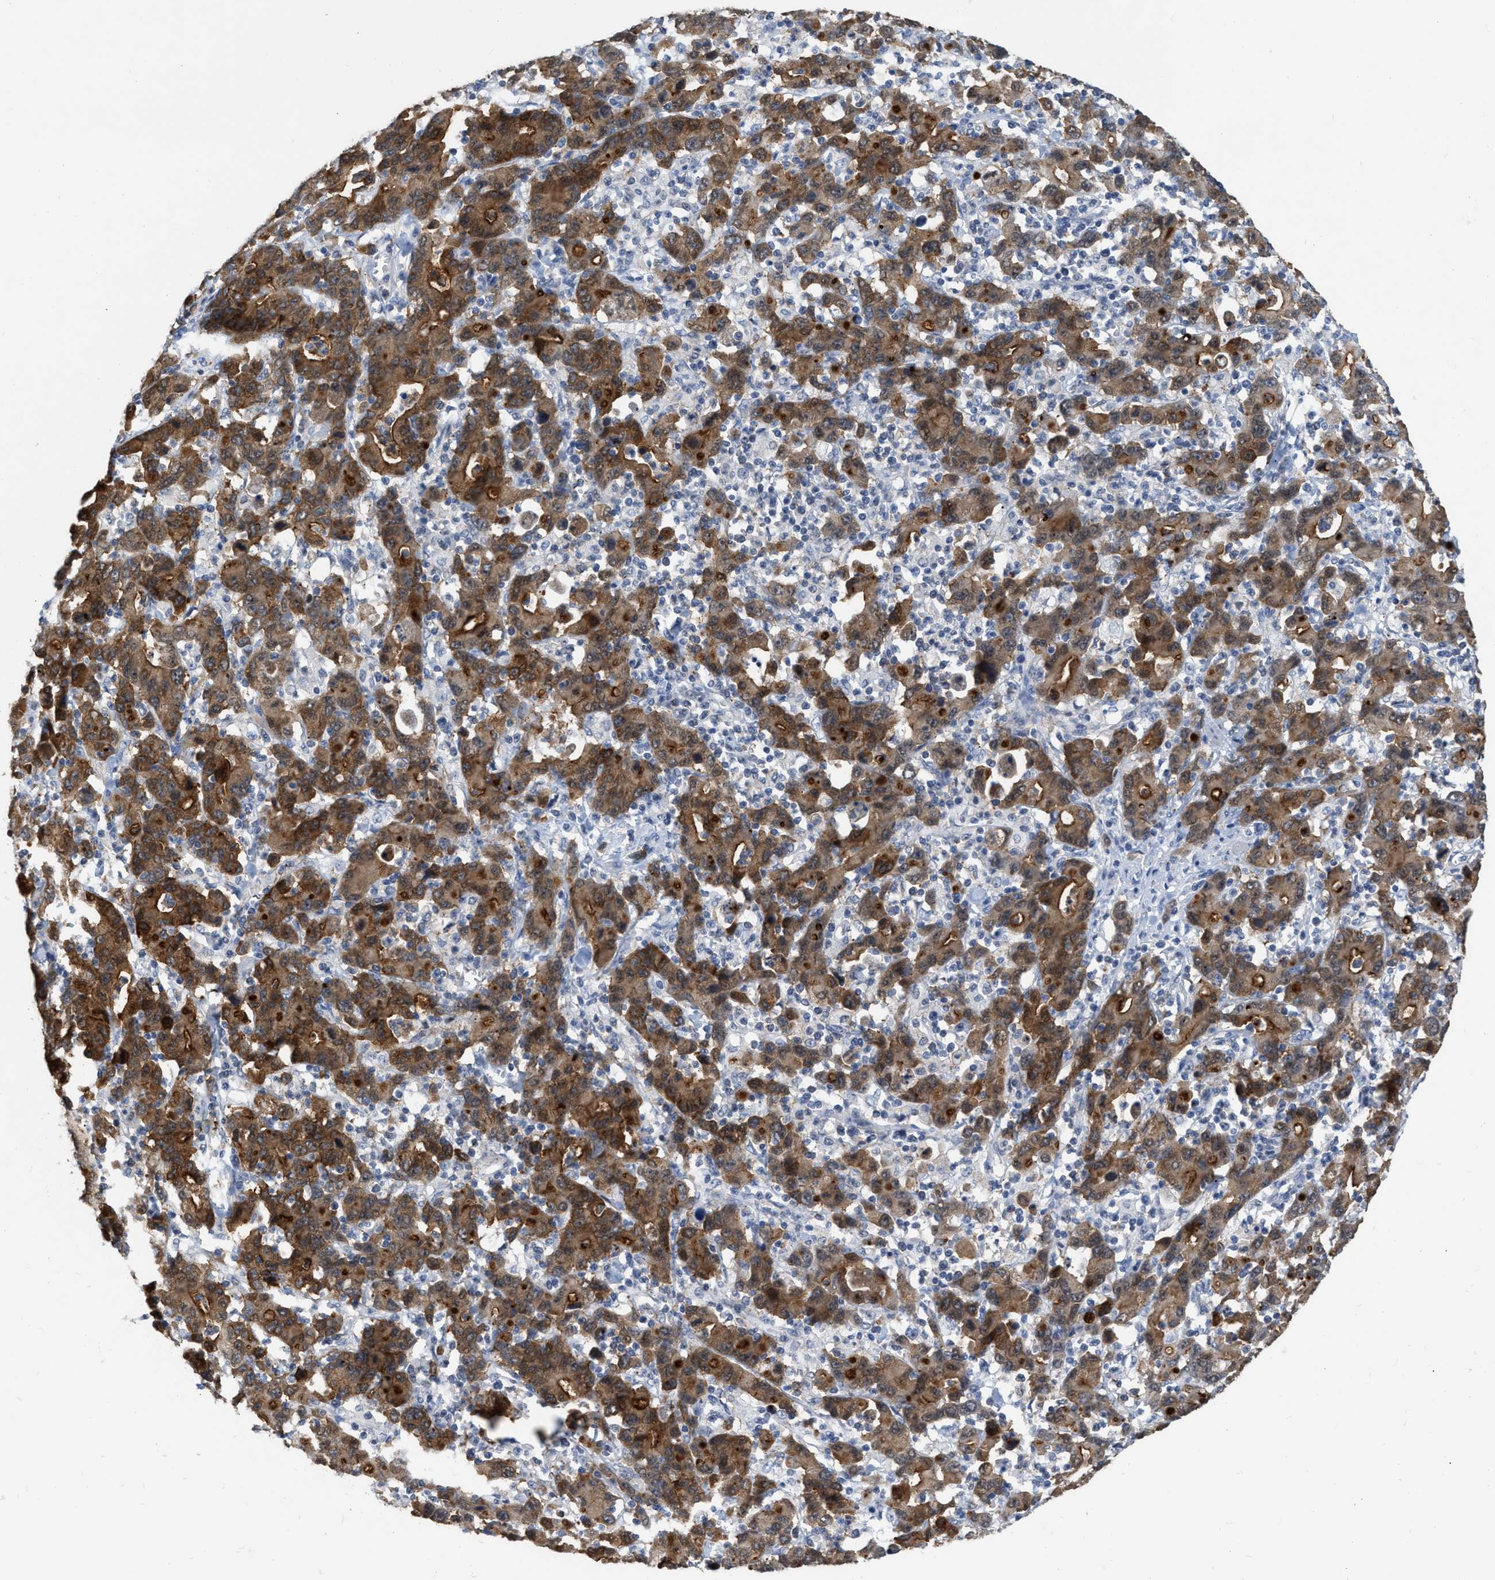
{"staining": {"intensity": "moderate", "quantity": ">75%", "location": "cytoplasmic/membranous"}, "tissue": "stomach cancer", "cell_type": "Tumor cells", "image_type": "cancer", "snomed": [{"axis": "morphology", "description": "Adenocarcinoma, NOS"}, {"axis": "topography", "description": "Stomach, upper"}], "caption": "Adenocarcinoma (stomach) tissue demonstrates moderate cytoplasmic/membranous staining in approximately >75% of tumor cells", "gene": "BAIAP2L1", "patient": {"sex": "male", "age": 69}}